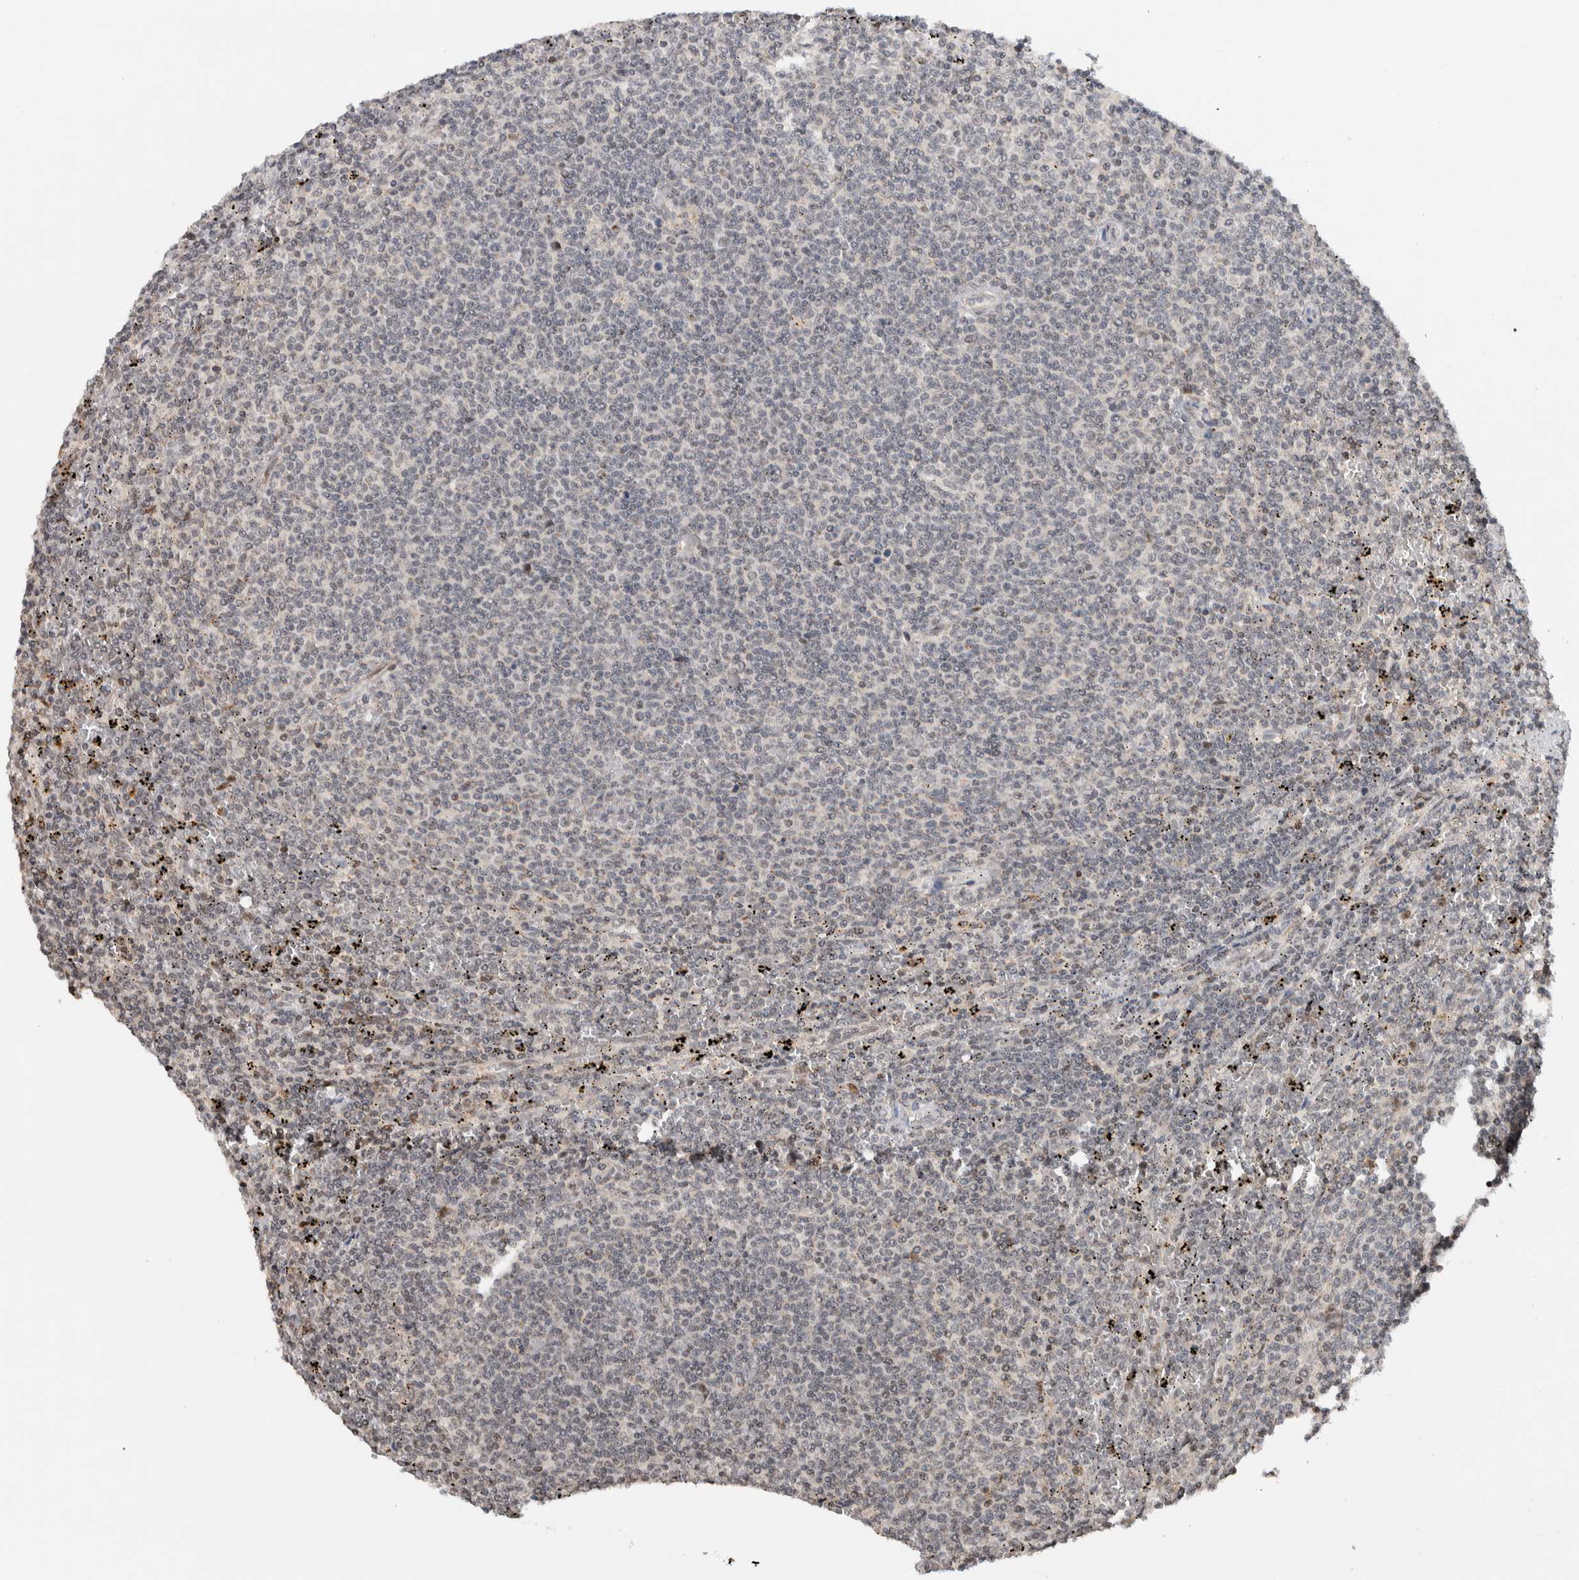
{"staining": {"intensity": "negative", "quantity": "none", "location": "none"}, "tissue": "lymphoma", "cell_type": "Tumor cells", "image_type": "cancer", "snomed": [{"axis": "morphology", "description": "Malignant lymphoma, non-Hodgkin's type, Low grade"}, {"axis": "topography", "description": "Spleen"}], "caption": "A histopathology image of lymphoma stained for a protein displays no brown staining in tumor cells. (DAB (3,3'-diaminobenzidine) immunohistochemistry (IHC), high magnification).", "gene": "ZNF521", "patient": {"sex": "female", "age": 50}}